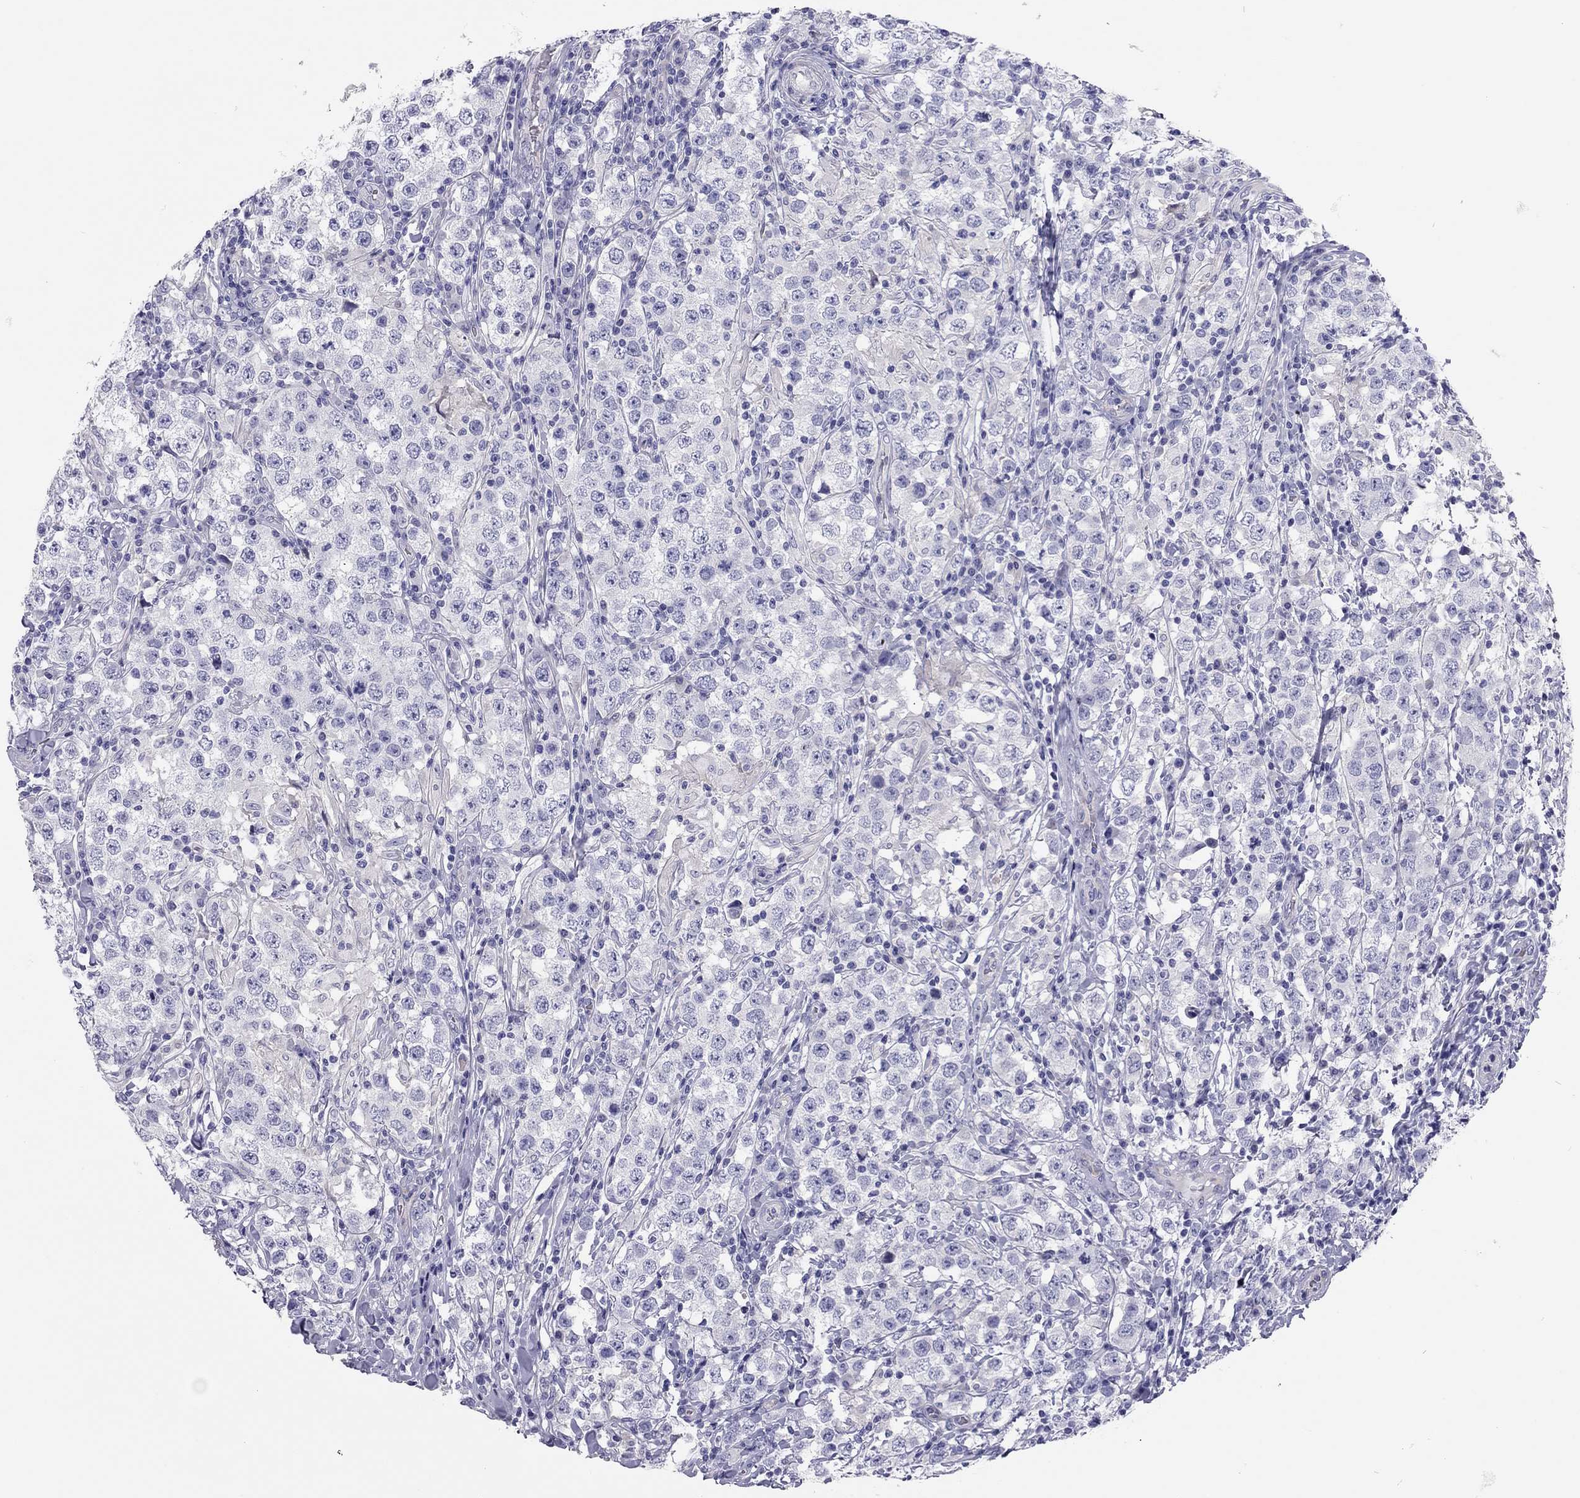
{"staining": {"intensity": "negative", "quantity": "none", "location": "none"}, "tissue": "testis cancer", "cell_type": "Tumor cells", "image_type": "cancer", "snomed": [{"axis": "morphology", "description": "Seminoma, NOS"}, {"axis": "morphology", "description": "Carcinoma, Embryonal, NOS"}, {"axis": "topography", "description": "Testis"}], "caption": "Photomicrograph shows no protein expression in tumor cells of testis embryonal carcinoma tissue.", "gene": "SCARB1", "patient": {"sex": "male", "age": 41}}